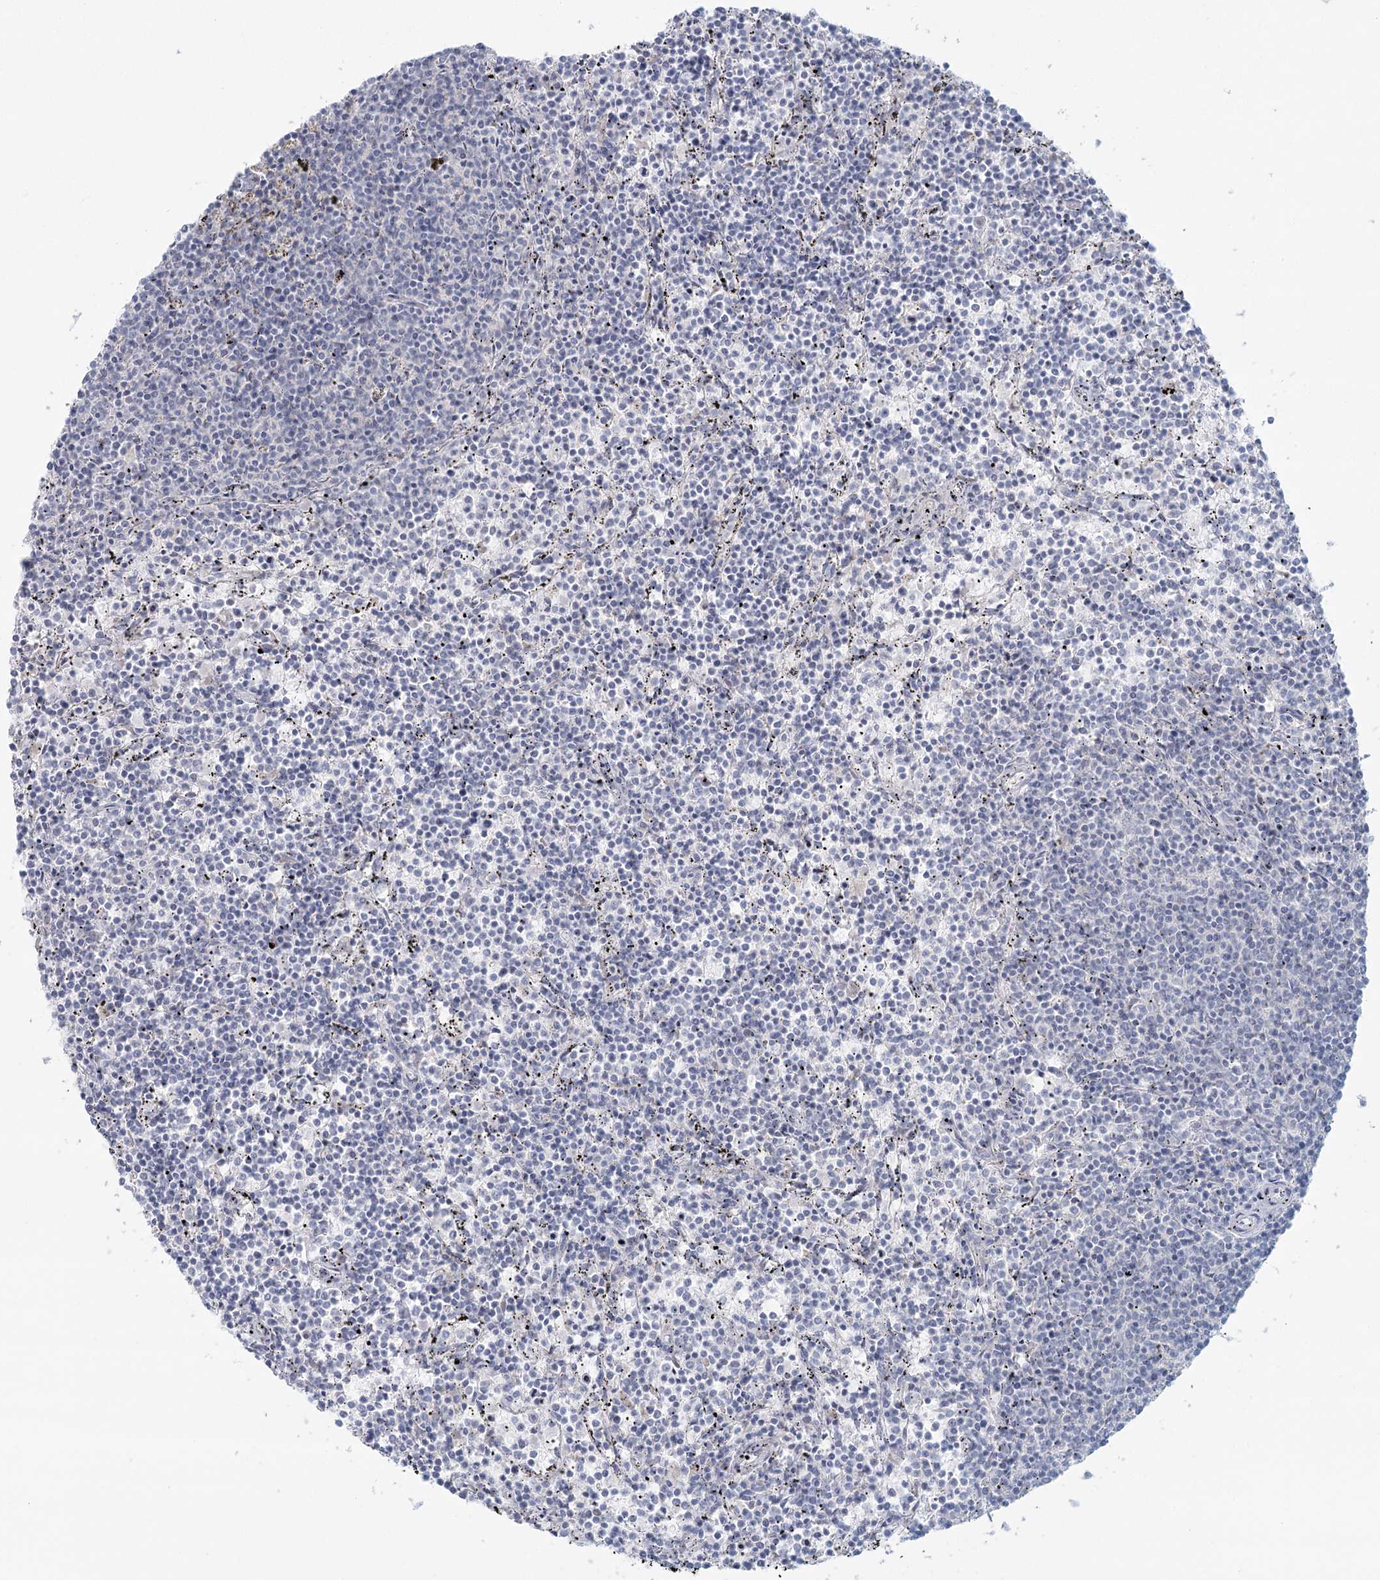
{"staining": {"intensity": "negative", "quantity": "none", "location": "none"}, "tissue": "lymphoma", "cell_type": "Tumor cells", "image_type": "cancer", "snomed": [{"axis": "morphology", "description": "Malignant lymphoma, non-Hodgkin's type, Low grade"}, {"axis": "topography", "description": "Spleen"}], "caption": "This image is of malignant lymphoma, non-Hodgkin's type (low-grade) stained with immunohistochemistry to label a protein in brown with the nuclei are counter-stained blue. There is no expression in tumor cells.", "gene": "BPHL", "patient": {"sex": "female", "age": 50}}